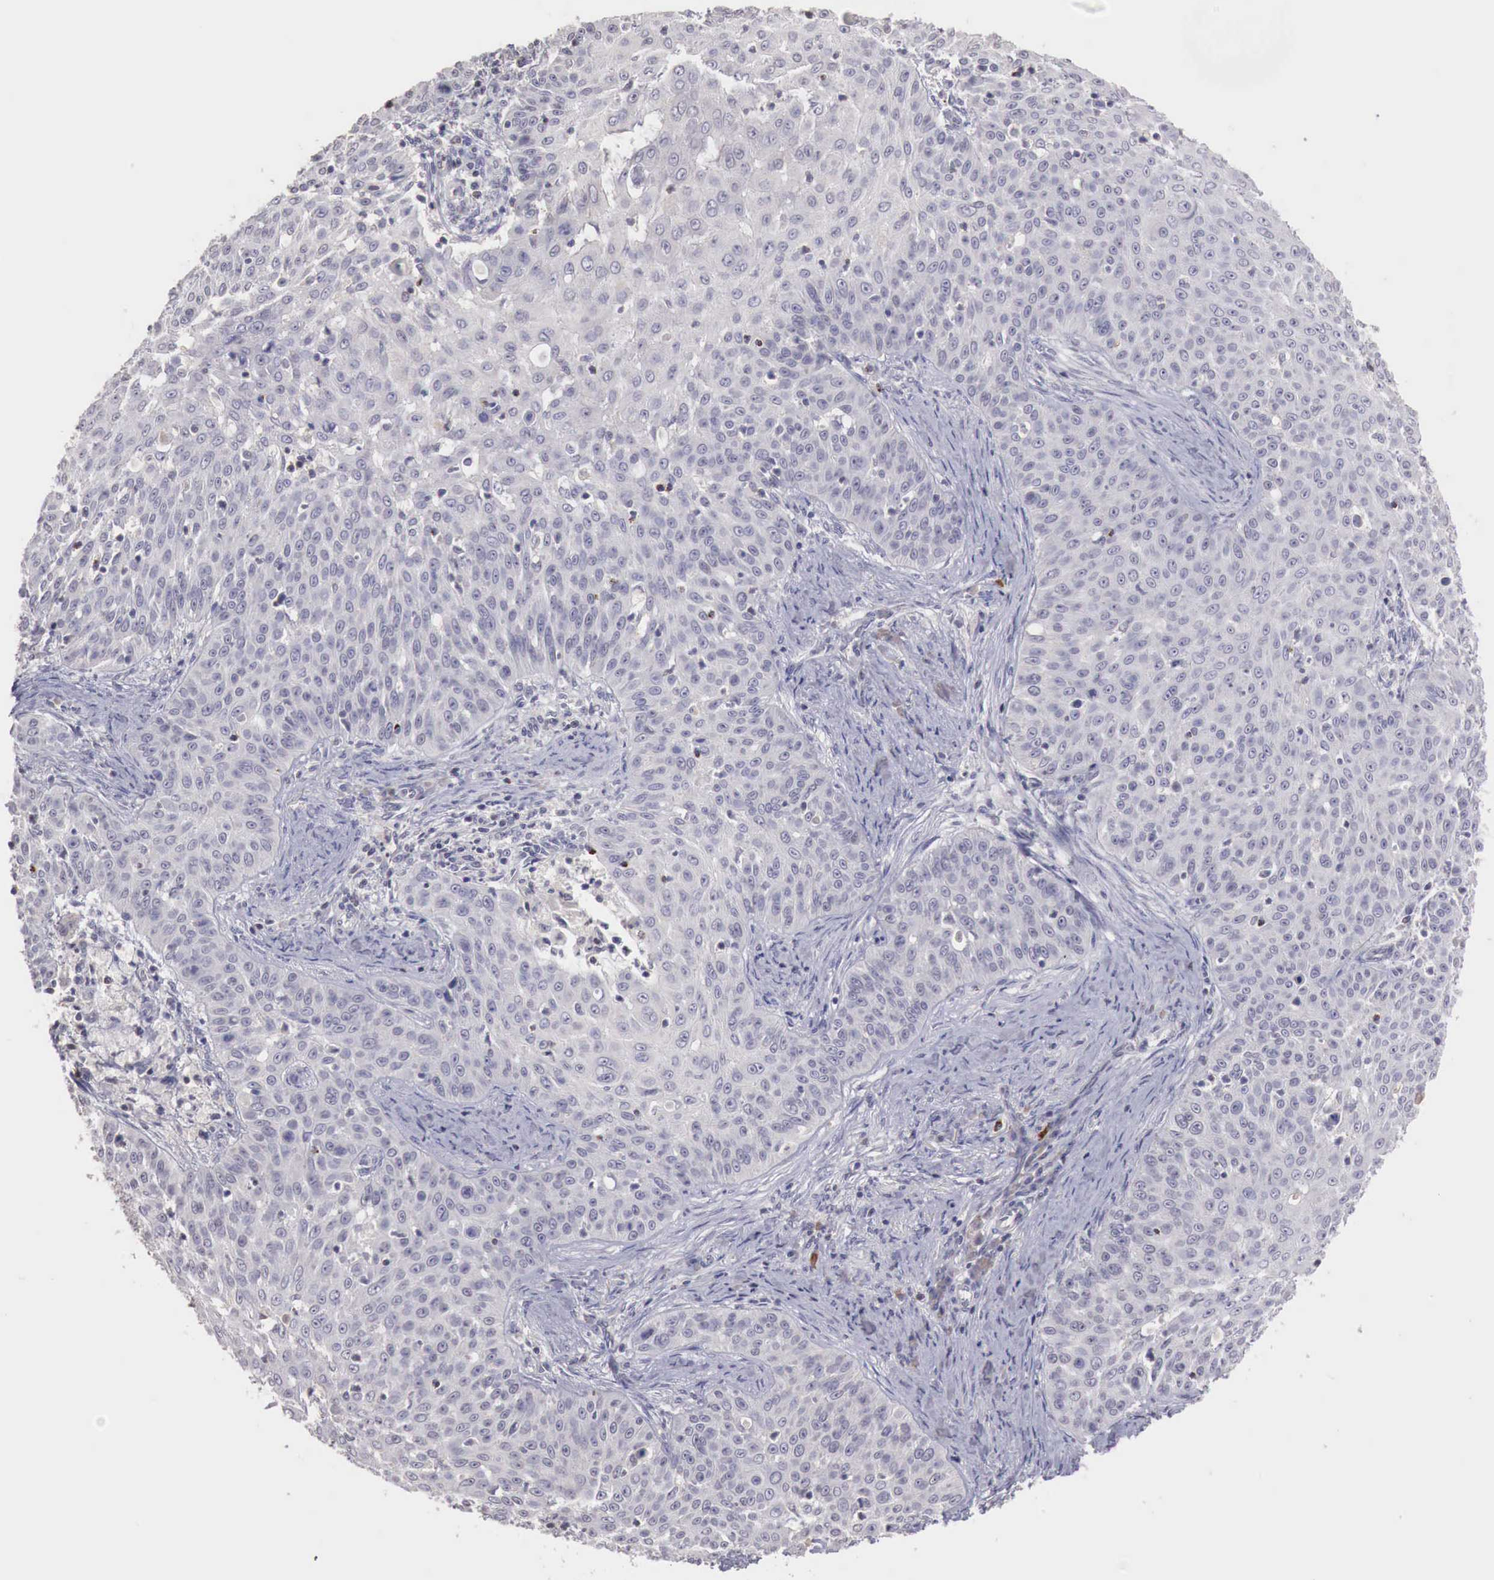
{"staining": {"intensity": "negative", "quantity": "none", "location": "none"}, "tissue": "skin cancer", "cell_type": "Tumor cells", "image_type": "cancer", "snomed": [{"axis": "morphology", "description": "Squamous cell carcinoma, NOS"}, {"axis": "topography", "description": "Skin"}], "caption": "Immunohistochemical staining of human skin cancer (squamous cell carcinoma) demonstrates no significant positivity in tumor cells.", "gene": "TBC1D9", "patient": {"sex": "male", "age": 82}}